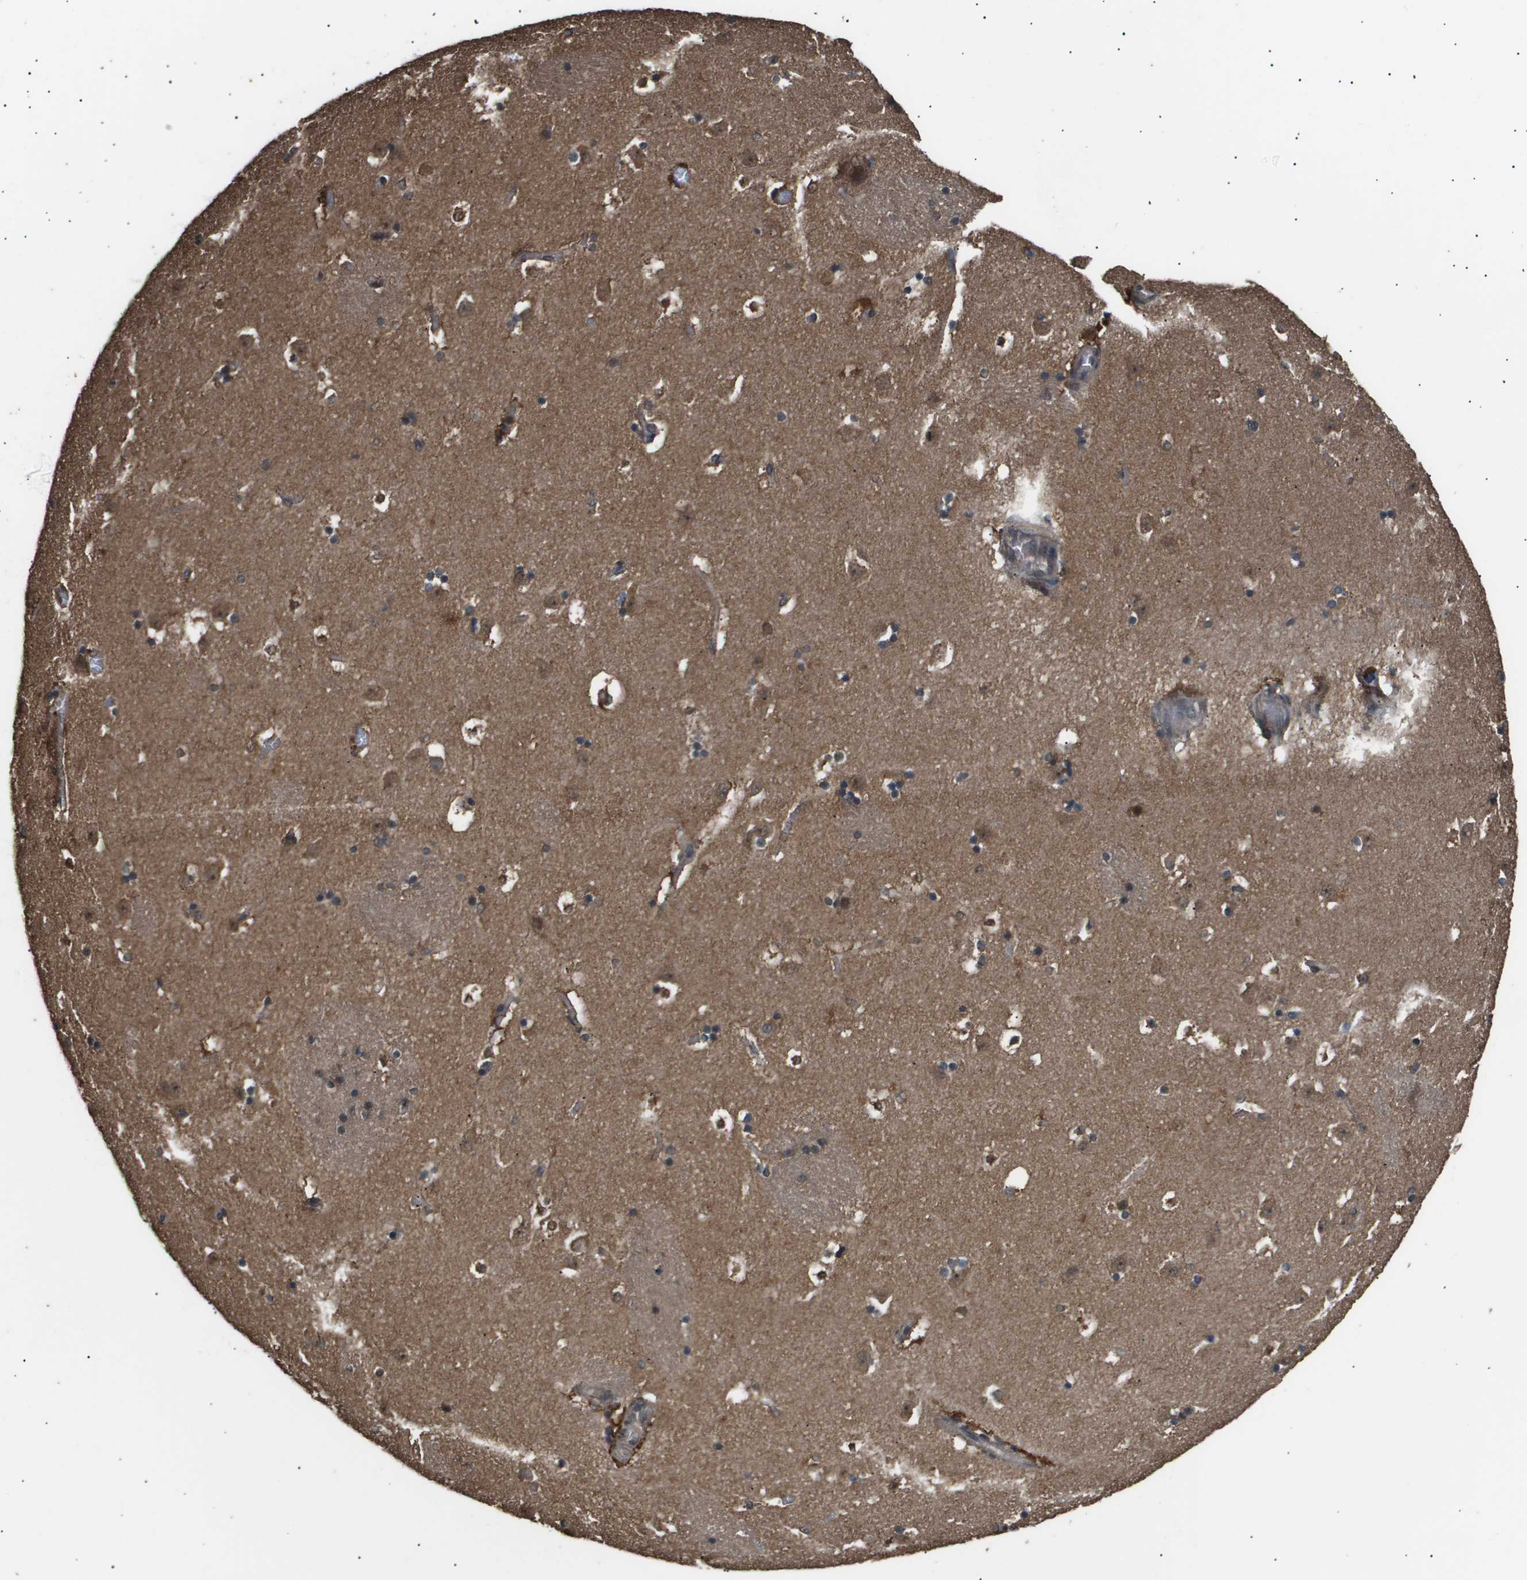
{"staining": {"intensity": "moderate", "quantity": "25%-75%", "location": "cytoplasmic/membranous"}, "tissue": "caudate", "cell_type": "Glial cells", "image_type": "normal", "snomed": [{"axis": "morphology", "description": "Normal tissue, NOS"}, {"axis": "topography", "description": "Lateral ventricle wall"}], "caption": "The immunohistochemical stain shows moderate cytoplasmic/membranous positivity in glial cells of normal caudate. (brown staining indicates protein expression, while blue staining denotes nuclei).", "gene": "ING1", "patient": {"sex": "male", "age": 45}}